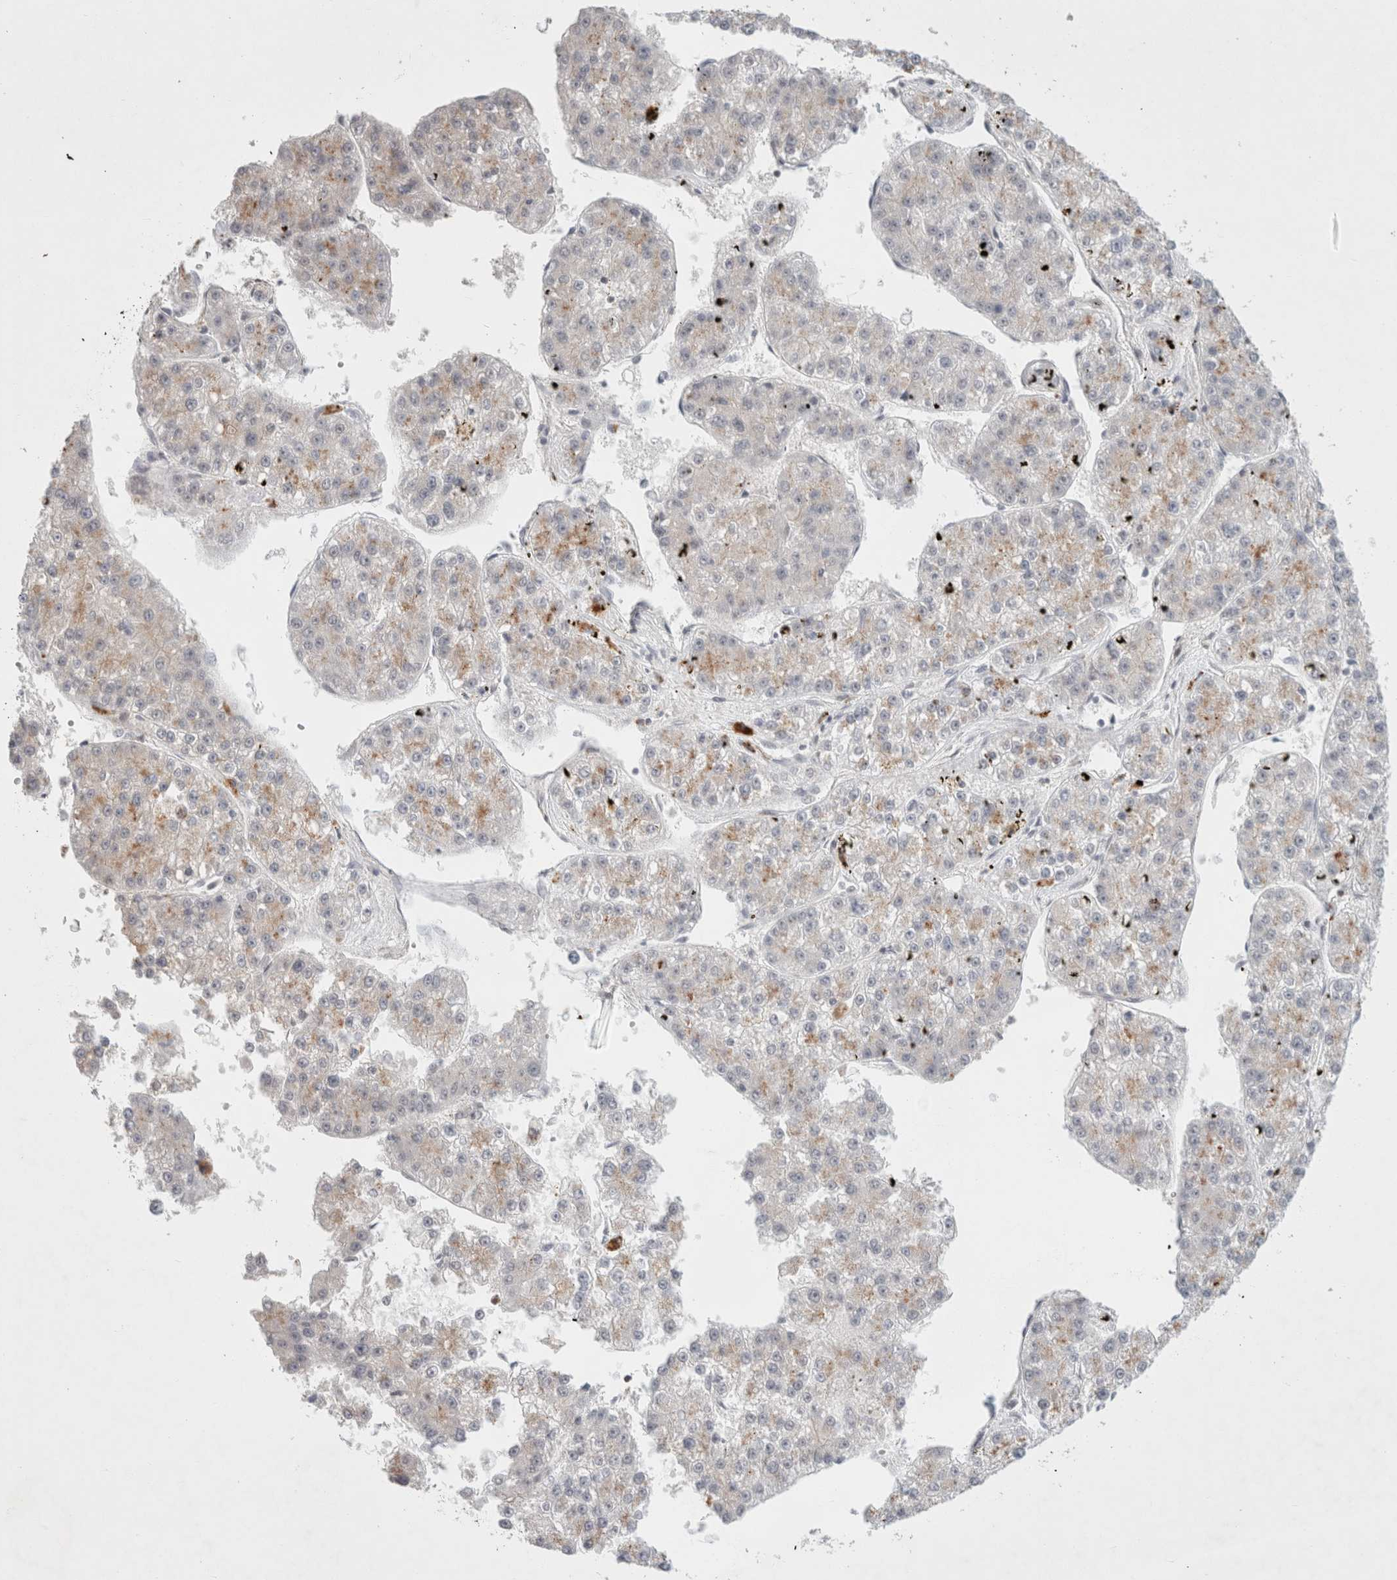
{"staining": {"intensity": "weak", "quantity": "<25%", "location": "cytoplasmic/membranous"}, "tissue": "liver cancer", "cell_type": "Tumor cells", "image_type": "cancer", "snomed": [{"axis": "morphology", "description": "Carcinoma, Hepatocellular, NOS"}, {"axis": "topography", "description": "Liver"}], "caption": "Tumor cells are negative for protein expression in human liver cancer.", "gene": "FBXO42", "patient": {"sex": "female", "age": 73}}